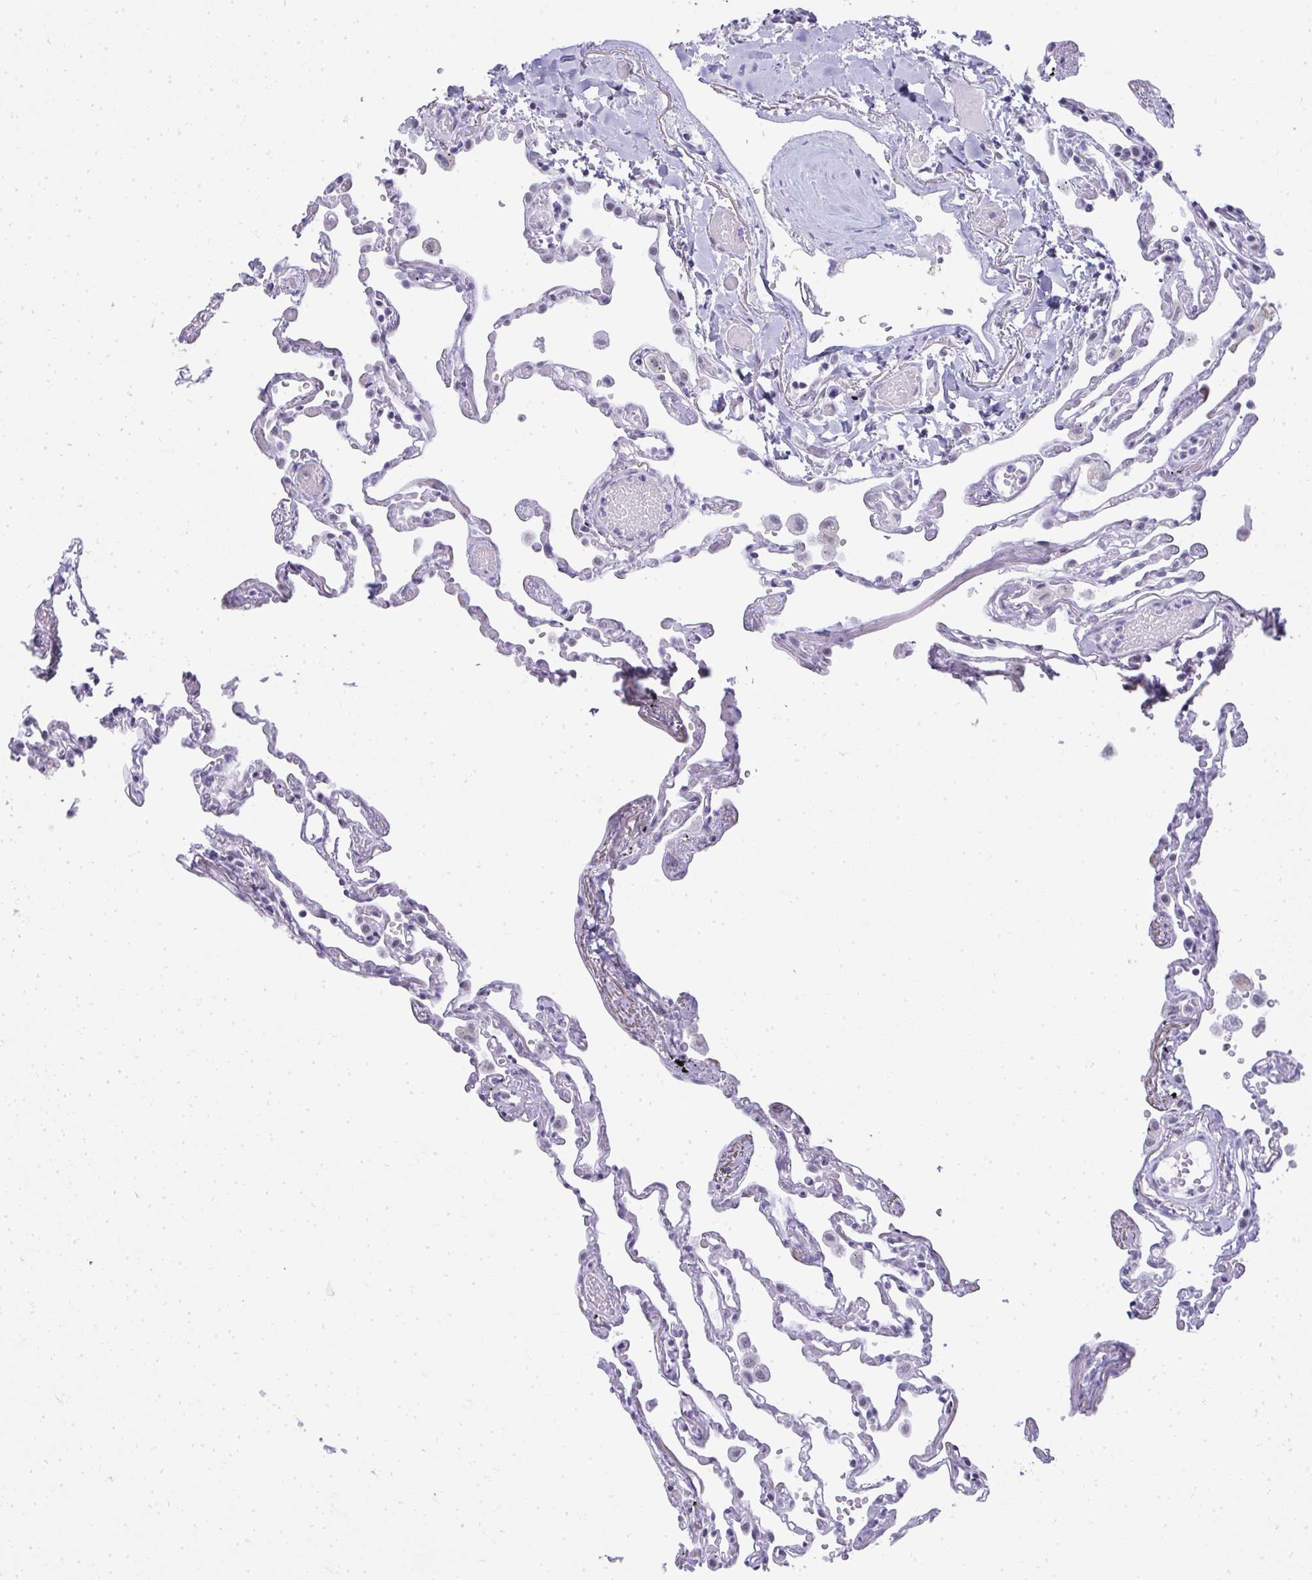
{"staining": {"intensity": "weak", "quantity": "<25%", "location": "nuclear"}, "tissue": "lung", "cell_type": "Alveolar cells", "image_type": "normal", "snomed": [{"axis": "morphology", "description": "Normal tissue, NOS"}, {"axis": "topography", "description": "Lung"}], "caption": "IHC photomicrograph of unremarkable human lung stained for a protein (brown), which shows no expression in alveolar cells. Brightfield microscopy of IHC stained with DAB (brown) and hematoxylin (blue), captured at high magnification.", "gene": "PLA2G1B", "patient": {"sex": "female", "age": 67}}